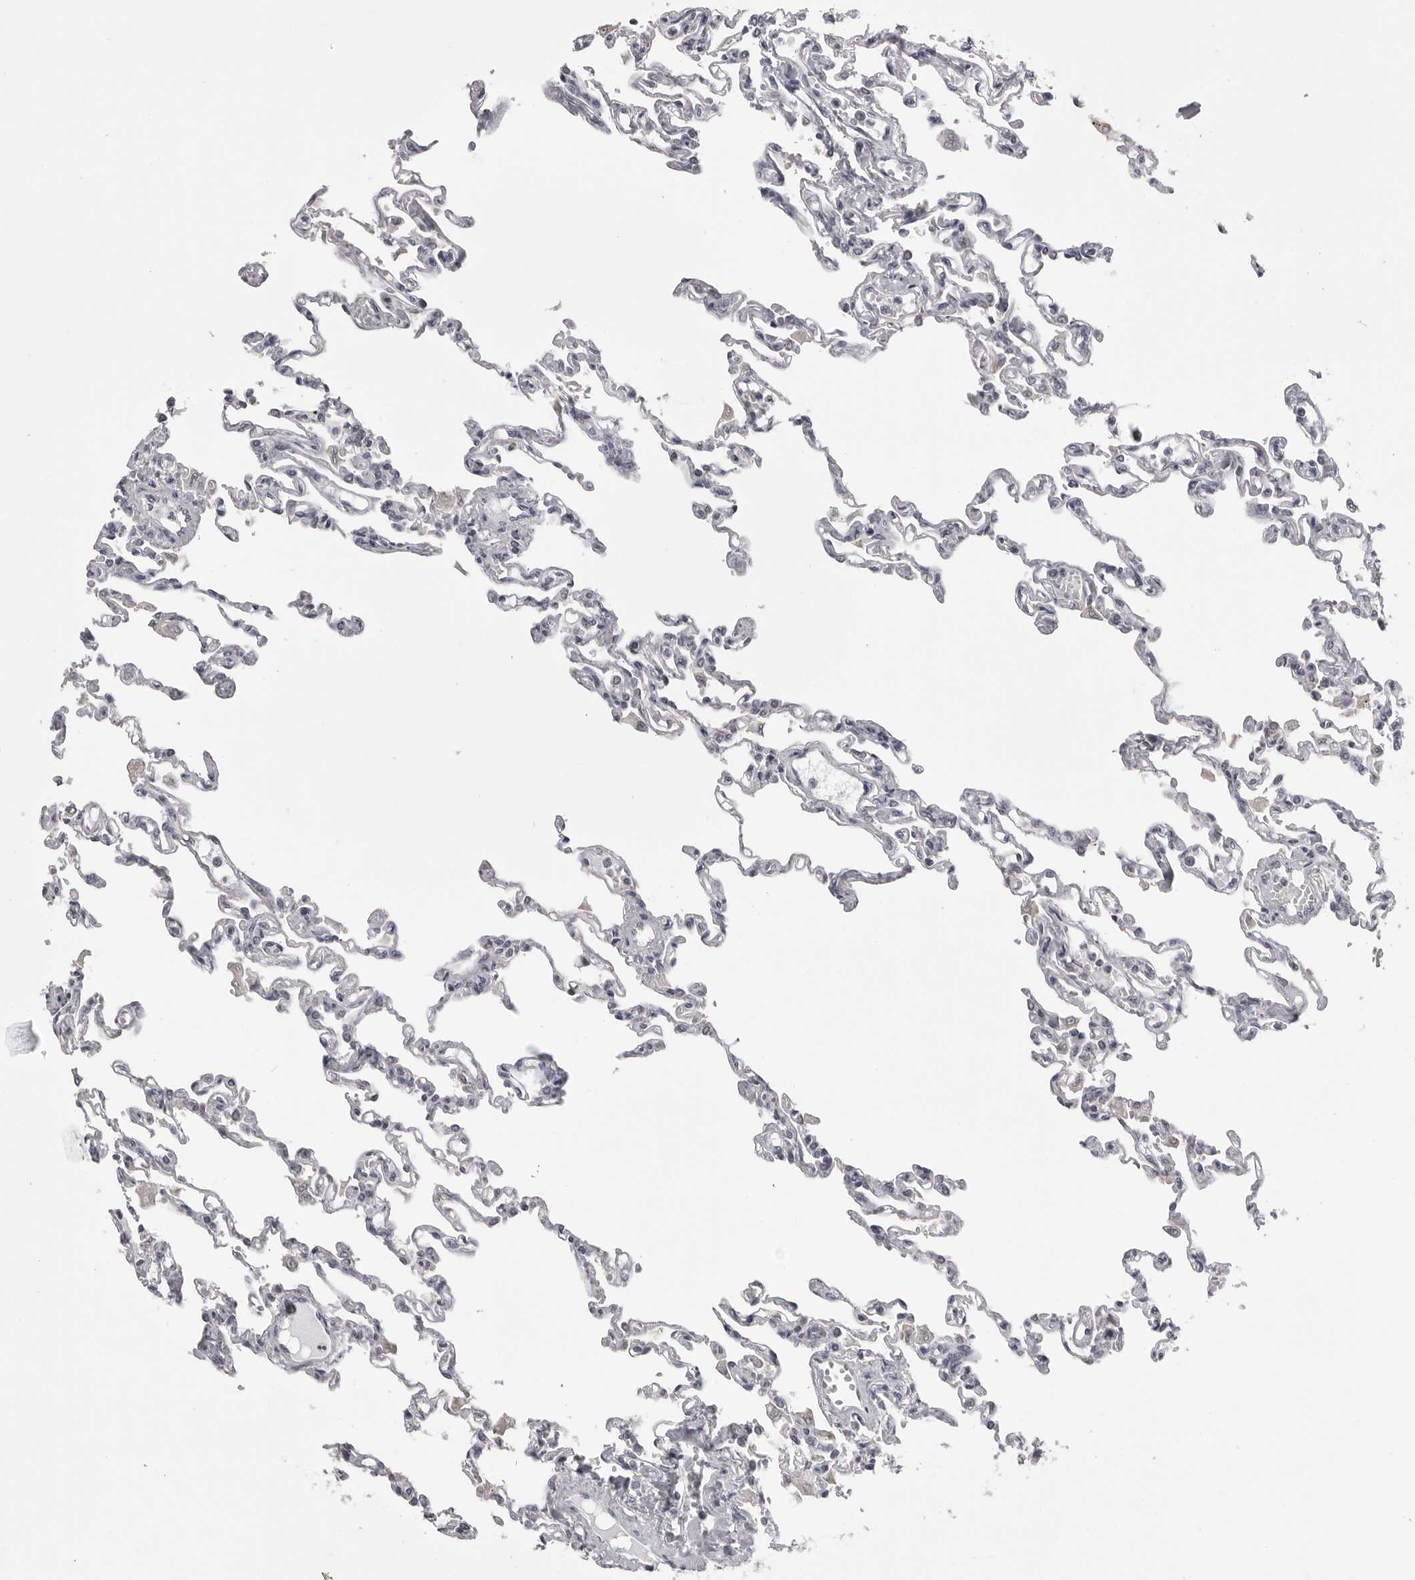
{"staining": {"intensity": "negative", "quantity": "none", "location": "none"}, "tissue": "lung", "cell_type": "Alveolar cells", "image_type": "normal", "snomed": [{"axis": "morphology", "description": "Normal tissue, NOS"}, {"axis": "topography", "description": "Lung"}], "caption": "This is an immunohistochemistry histopathology image of unremarkable human lung. There is no expression in alveolar cells.", "gene": "GPN2", "patient": {"sex": "male", "age": 21}}